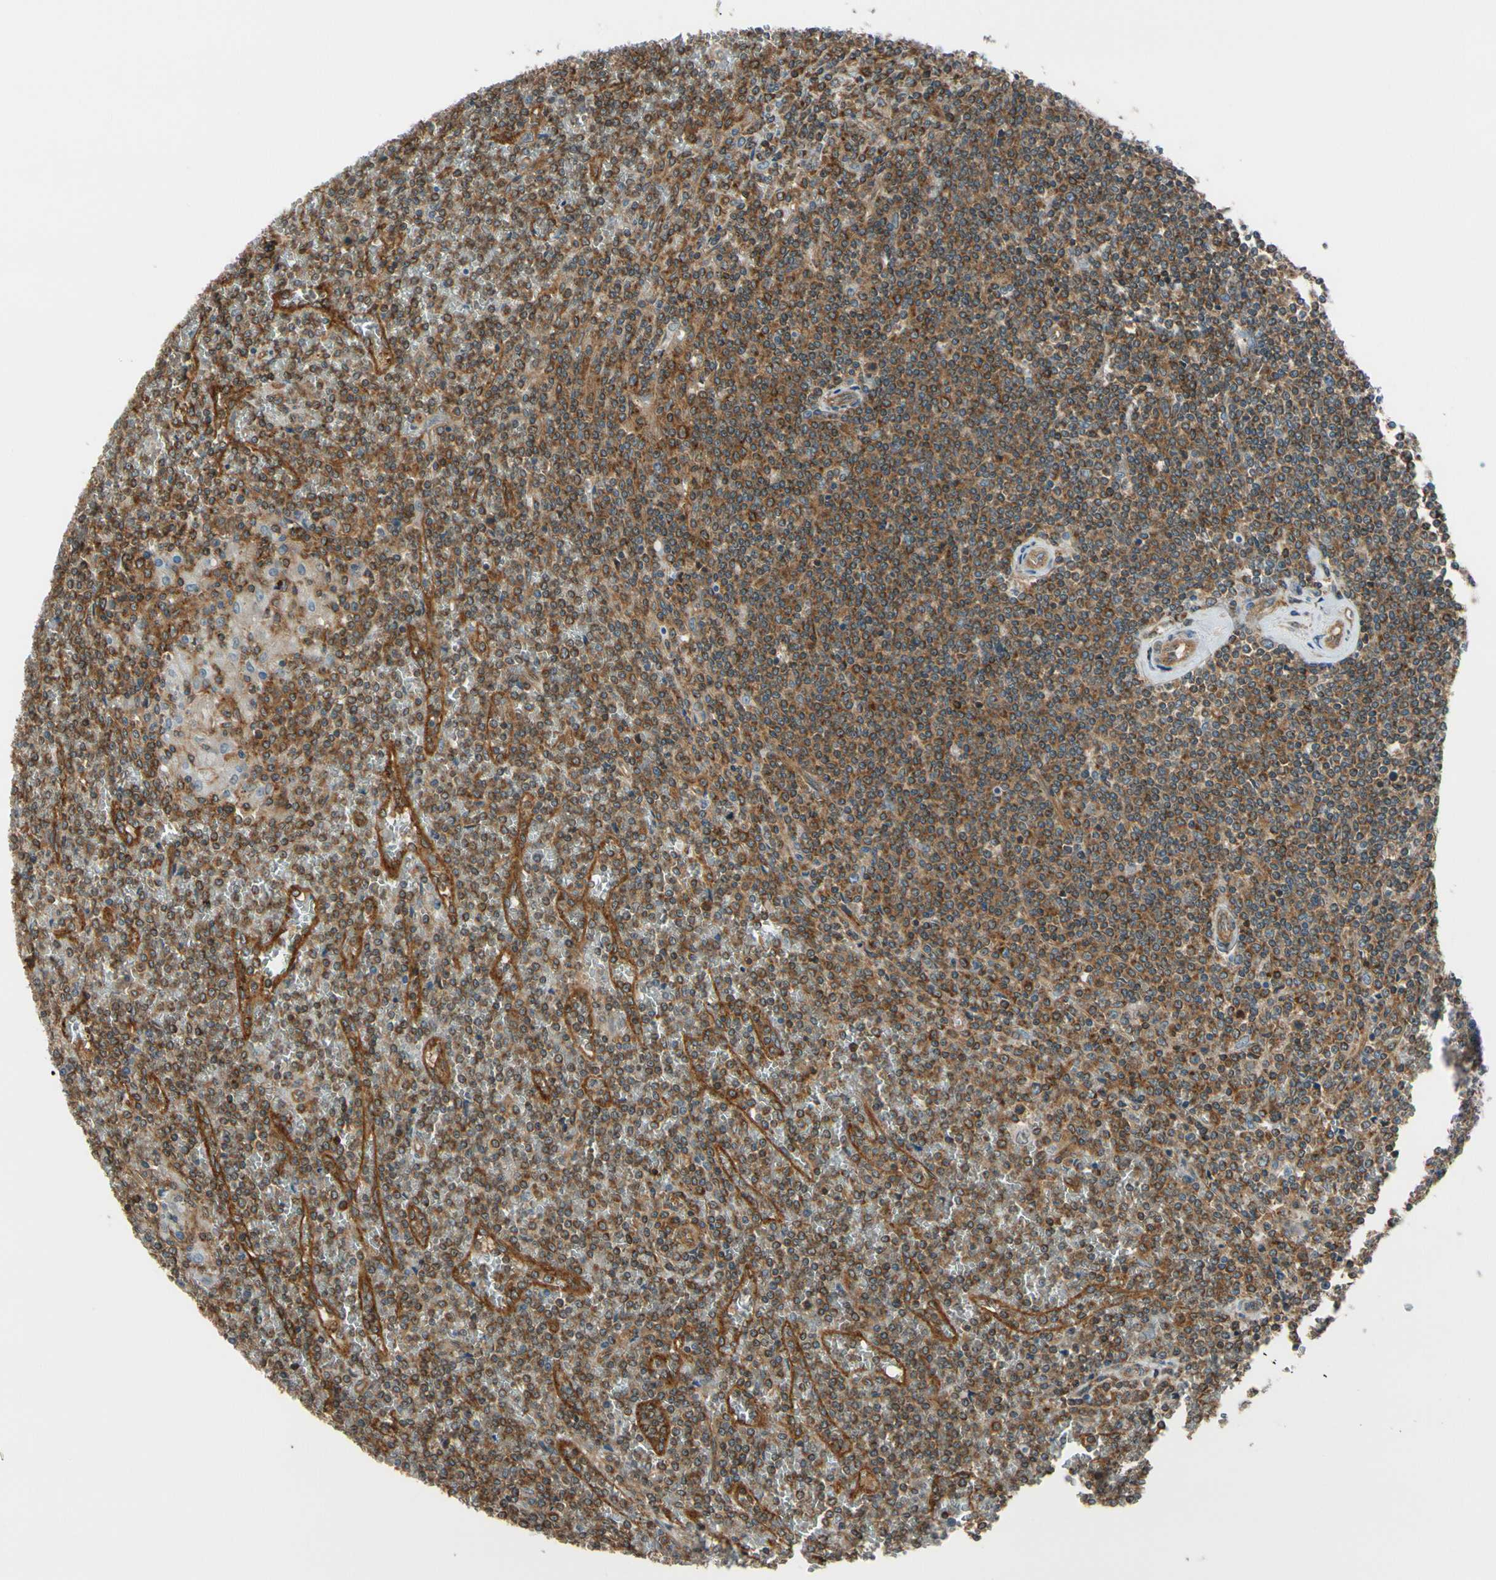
{"staining": {"intensity": "moderate", "quantity": "25%-75%", "location": "cytoplasmic/membranous"}, "tissue": "lymphoma", "cell_type": "Tumor cells", "image_type": "cancer", "snomed": [{"axis": "morphology", "description": "Malignant lymphoma, non-Hodgkin's type, Low grade"}, {"axis": "topography", "description": "Spleen"}], "caption": "A photomicrograph of malignant lymphoma, non-Hodgkin's type (low-grade) stained for a protein shows moderate cytoplasmic/membranous brown staining in tumor cells.", "gene": "EPS15", "patient": {"sex": "female", "age": 19}}